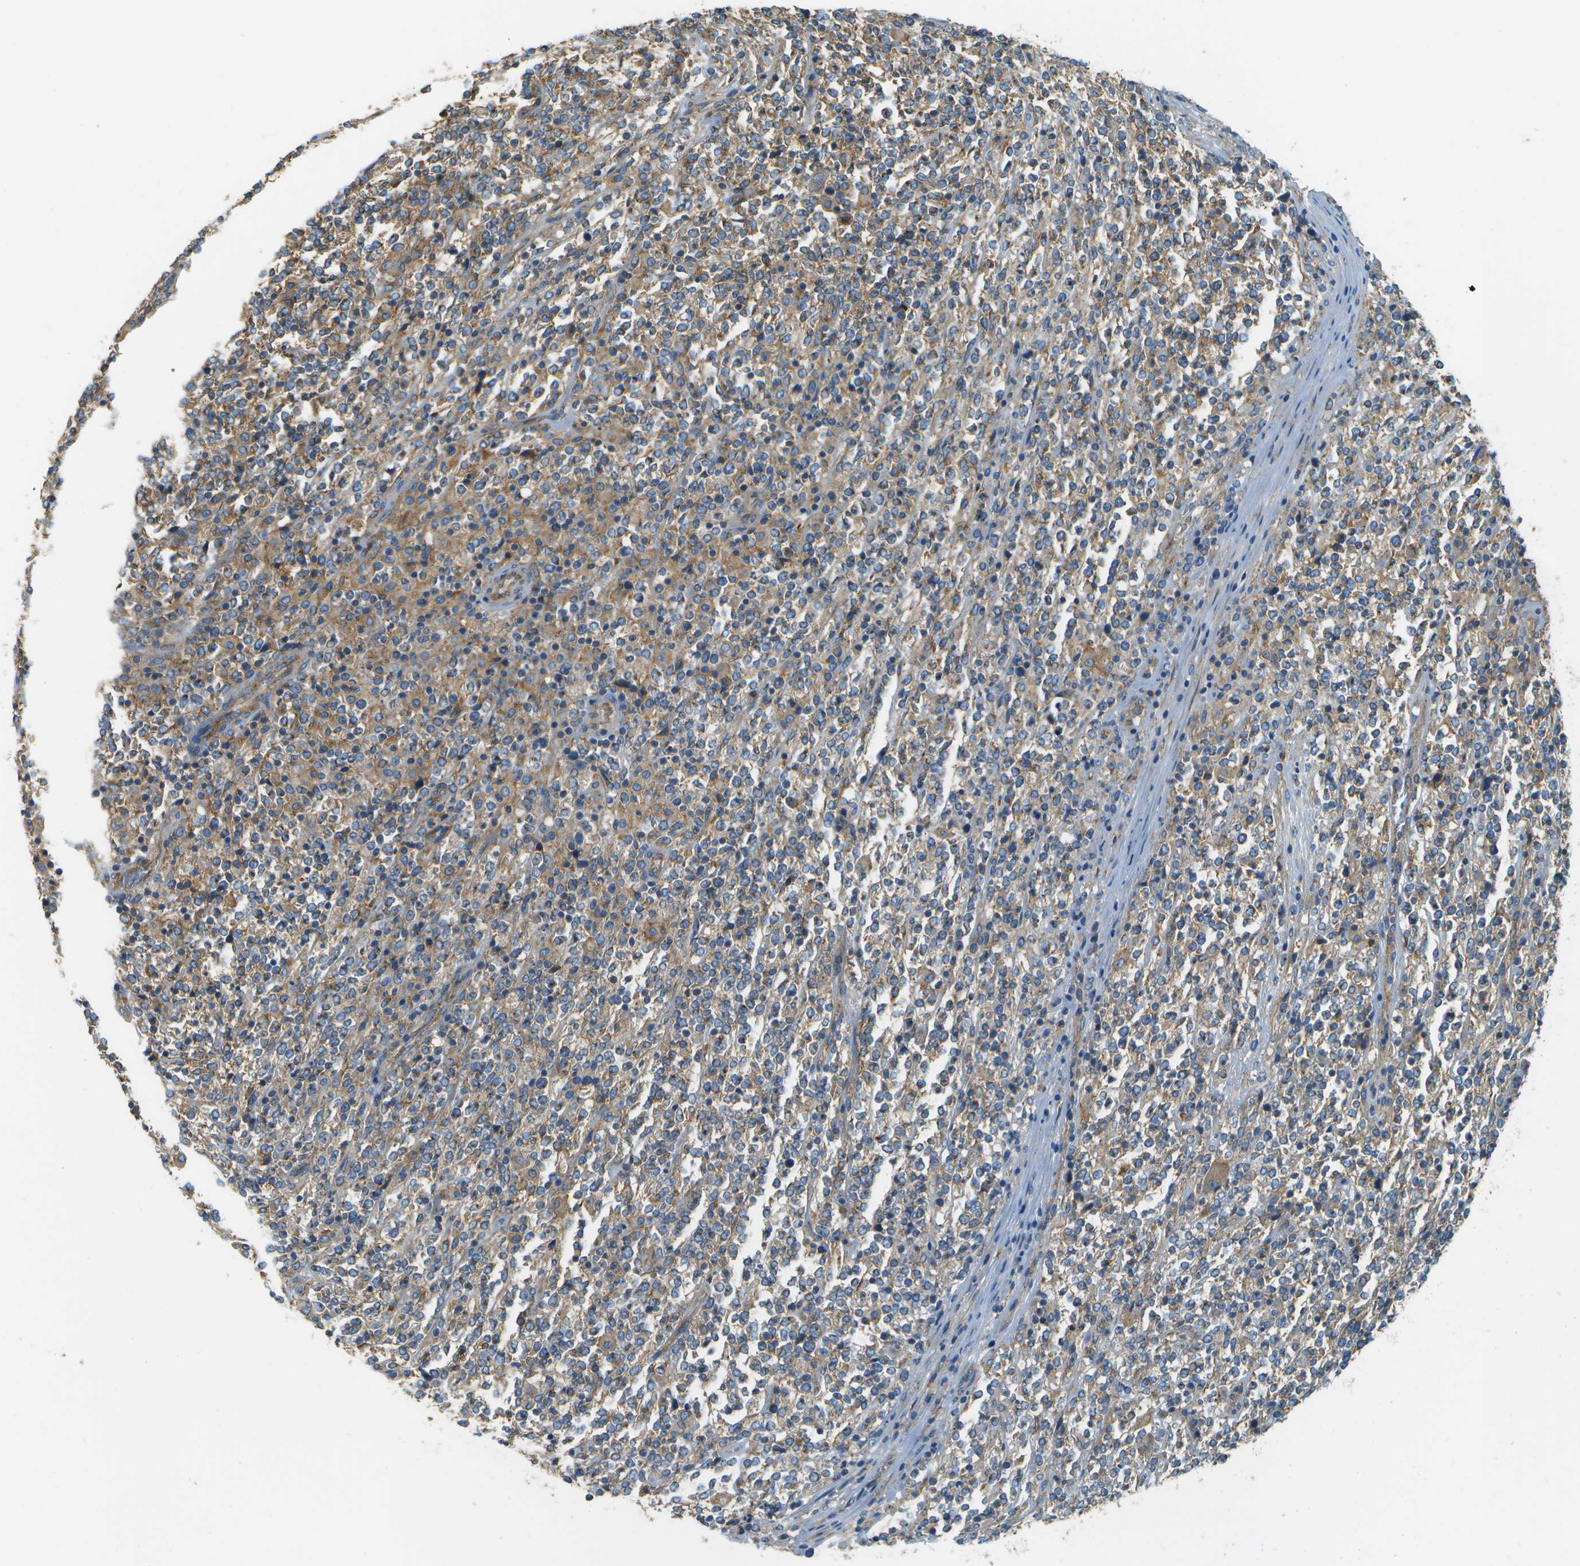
{"staining": {"intensity": "moderate", "quantity": "25%-75%", "location": "cytoplasmic/membranous"}, "tissue": "lymphoma", "cell_type": "Tumor cells", "image_type": "cancer", "snomed": [{"axis": "morphology", "description": "Malignant lymphoma, non-Hodgkin's type, High grade"}, {"axis": "topography", "description": "Soft tissue"}], "caption": "This is a photomicrograph of immunohistochemistry staining of malignant lymphoma, non-Hodgkin's type (high-grade), which shows moderate positivity in the cytoplasmic/membranous of tumor cells.", "gene": "CLTC", "patient": {"sex": "male", "age": 18}}